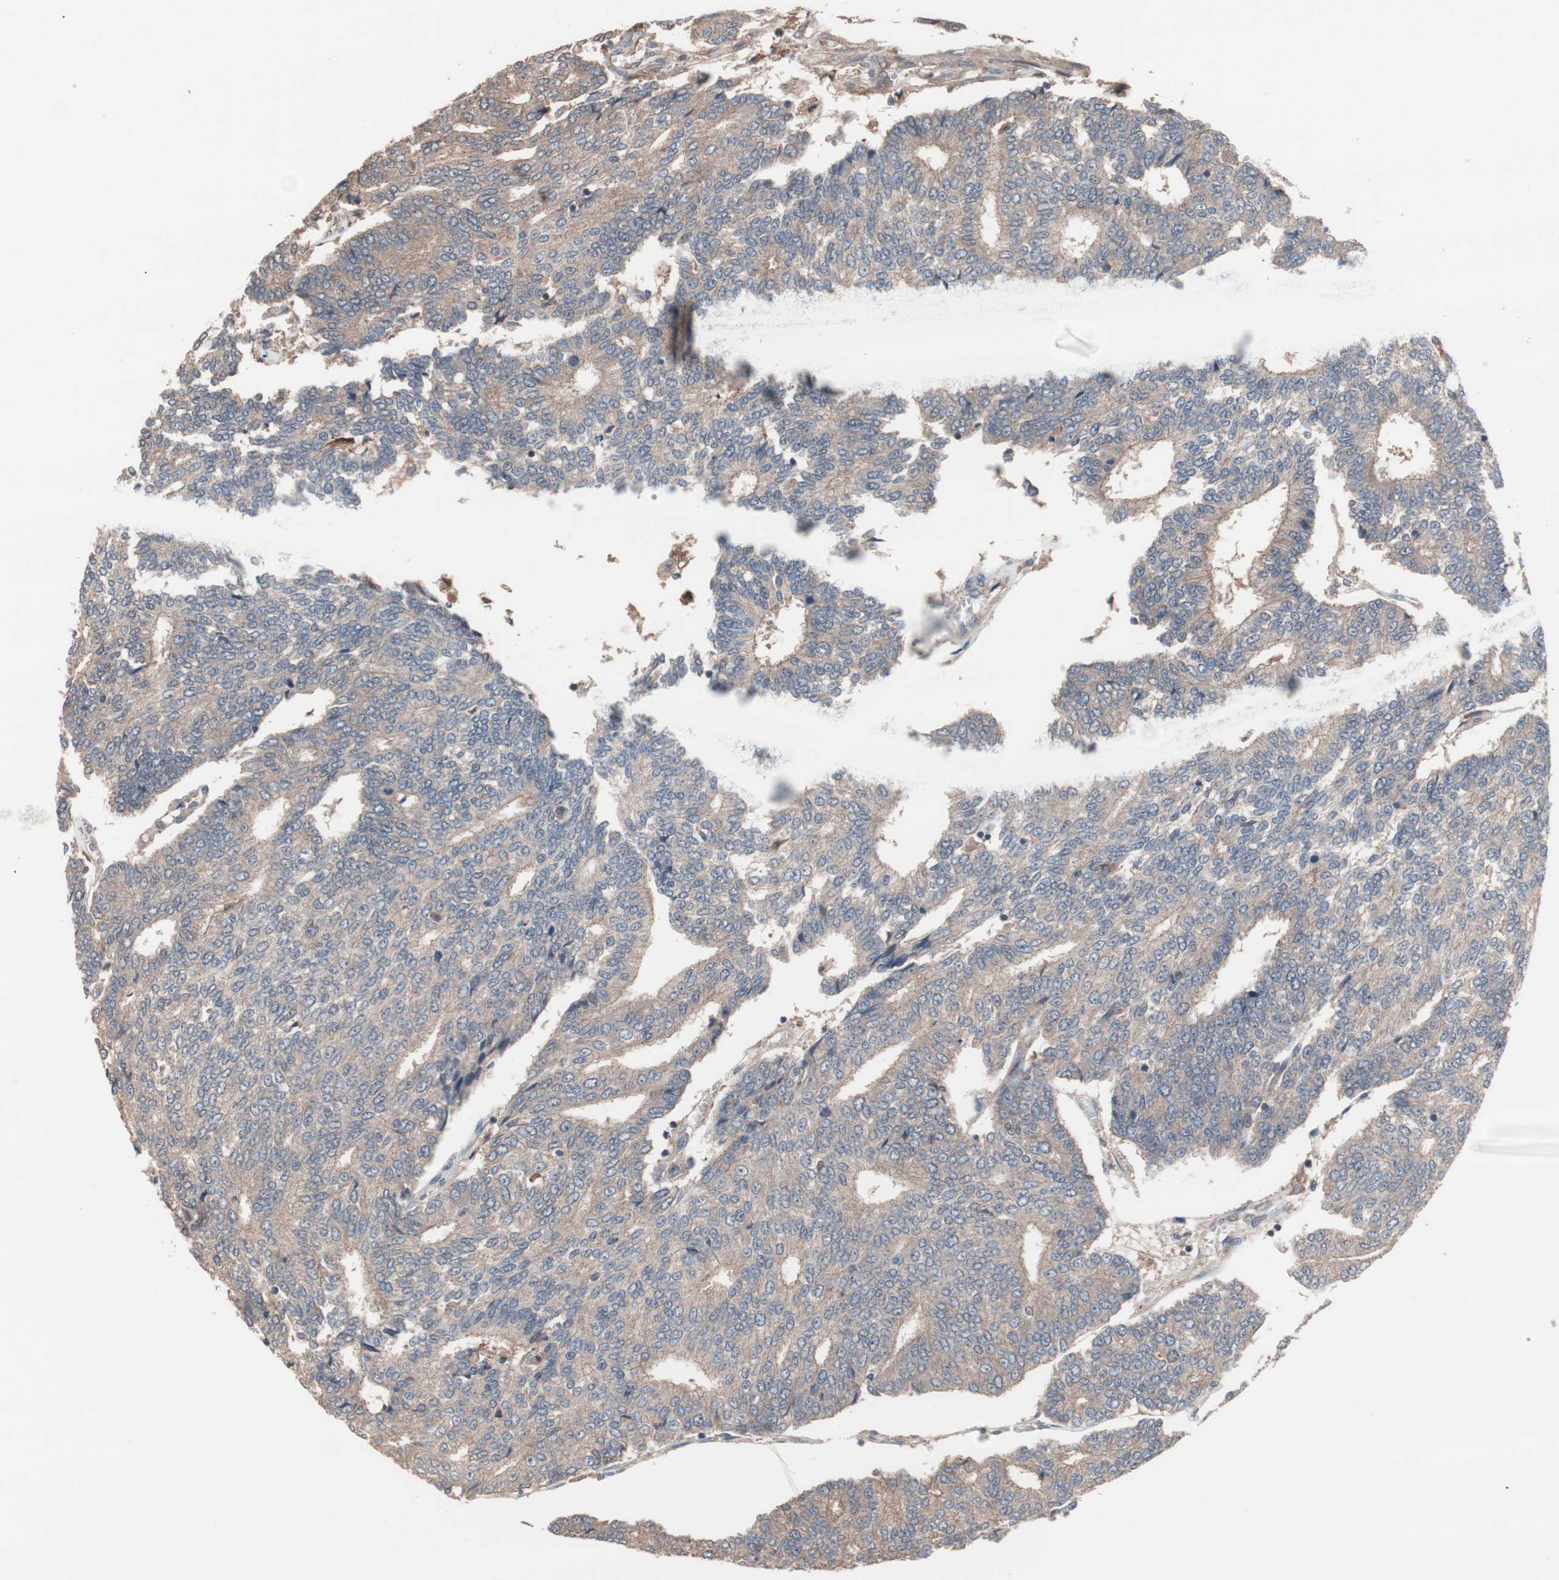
{"staining": {"intensity": "weak", "quantity": "25%-75%", "location": "cytoplasmic/membranous"}, "tissue": "prostate cancer", "cell_type": "Tumor cells", "image_type": "cancer", "snomed": [{"axis": "morphology", "description": "Adenocarcinoma, High grade"}, {"axis": "topography", "description": "Prostate"}], "caption": "DAB (3,3'-diaminobenzidine) immunohistochemical staining of human prostate cancer shows weak cytoplasmic/membranous protein staining in about 25%-75% of tumor cells.", "gene": "ATG7", "patient": {"sex": "male", "age": 55}}